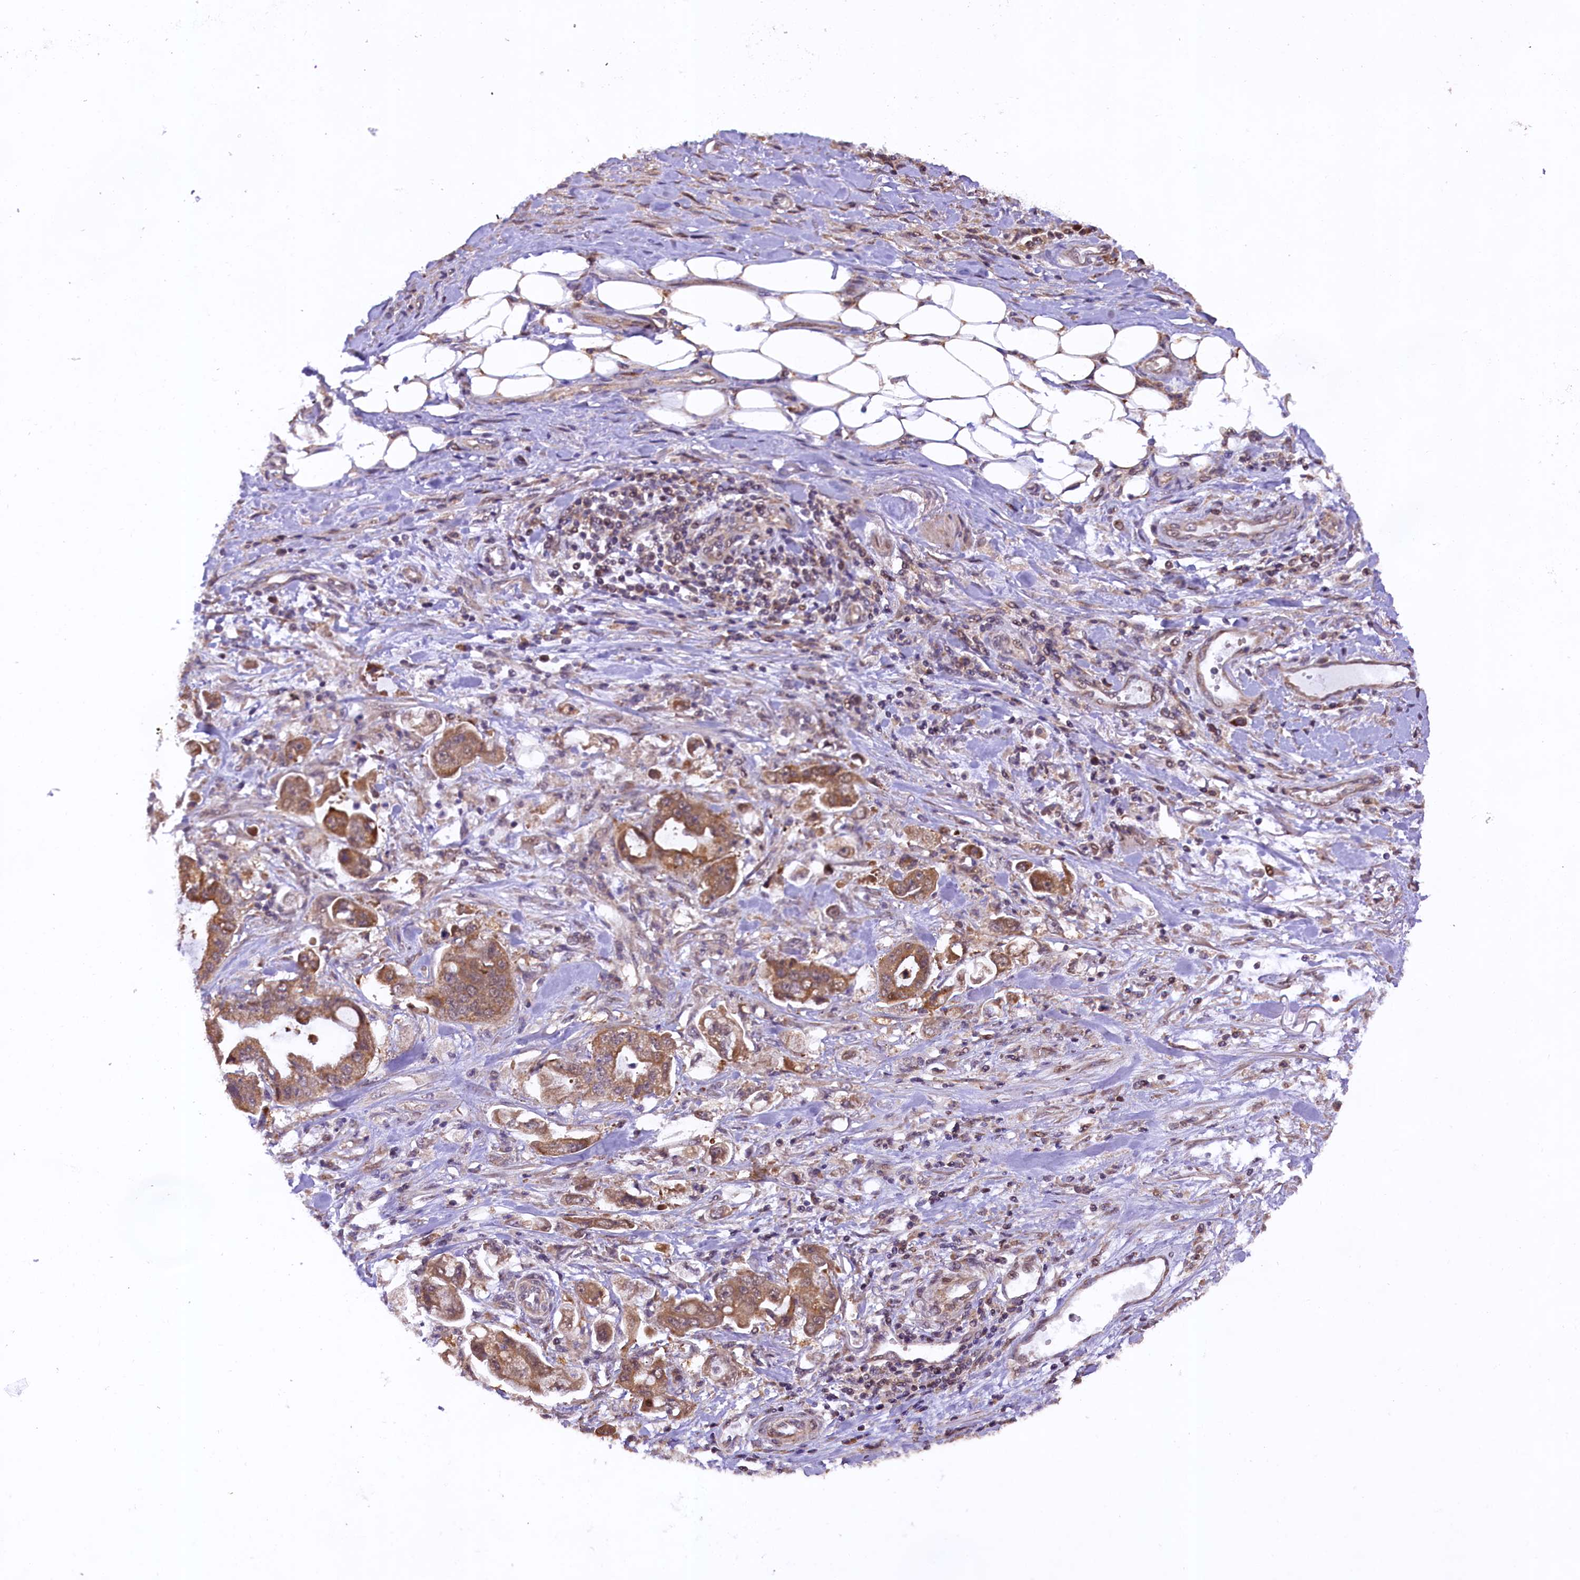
{"staining": {"intensity": "moderate", "quantity": ">75%", "location": "cytoplasmic/membranous"}, "tissue": "stomach cancer", "cell_type": "Tumor cells", "image_type": "cancer", "snomed": [{"axis": "morphology", "description": "Adenocarcinoma, NOS"}, {"axis": "topography", "description": "Stomach"}], "caption": "Stomach cancer (adenocarcinoma) stained for a protein (brown) shows moderate cytoplasmic/membranous positive staining in approximately >75% of tumor cells.", "gene": "DOHH", "patient": {"sex": "male", "age": 62}}